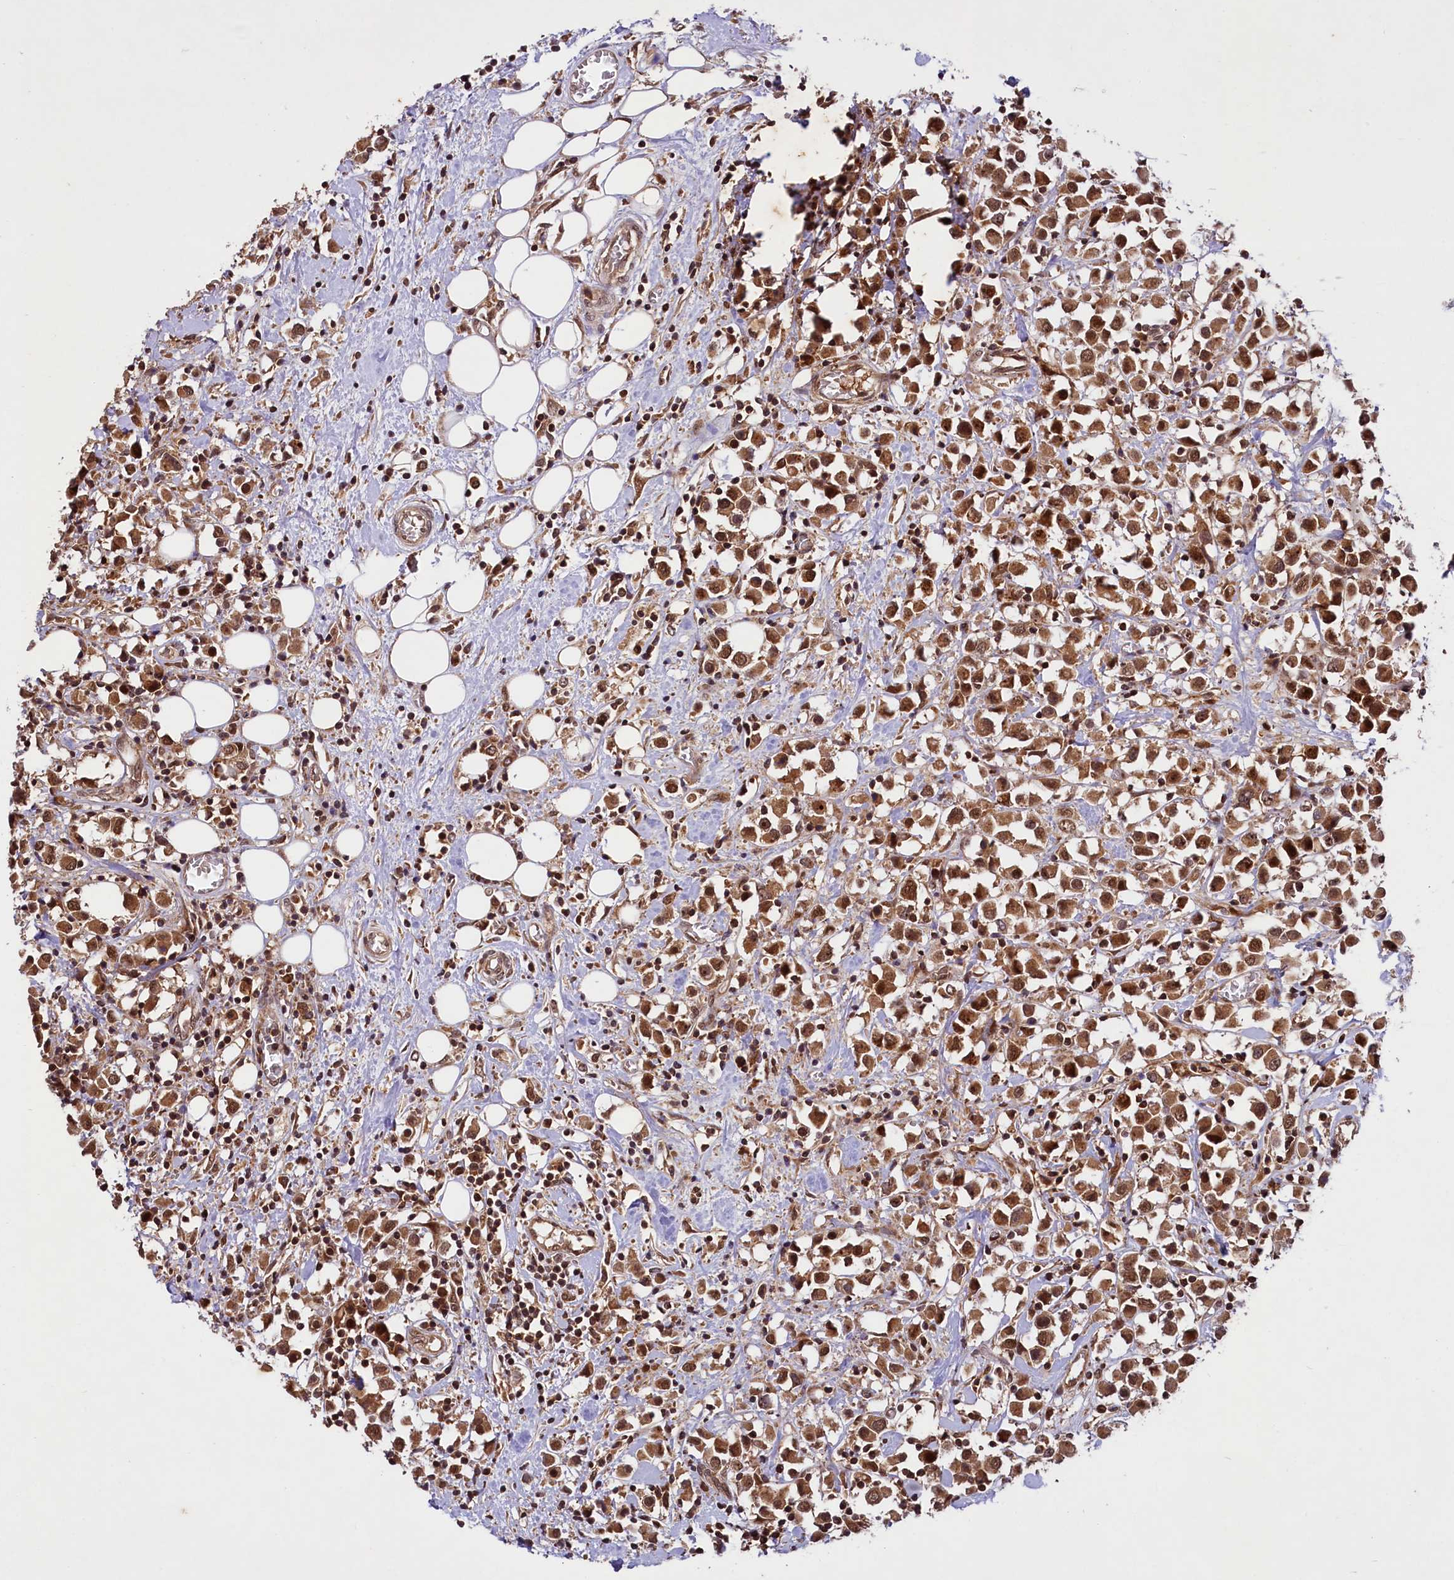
{"staining": {"intensity": "moderate", "quantity": ">75%", "location": "cytoplasmic/membranous,nuclear"}, "tissue": "breast cancer", "cell_type": "Tumor cells", "image_type": "cancer", "snomed": [{"axis": "morphology", "description": "Duct carcinoma"}, {"axis": "topography", "description": "Breast"}], "caption": "Immunohistochemical staining of human invasive ductal carcinoma (breast) shows medium levels of moderate cytoplasmic/membranous and nuclear protein positivity in approximately >75% of tumor cells.", "gene": "UBE3A", "patient": {"sex": "female", "age": 61}}